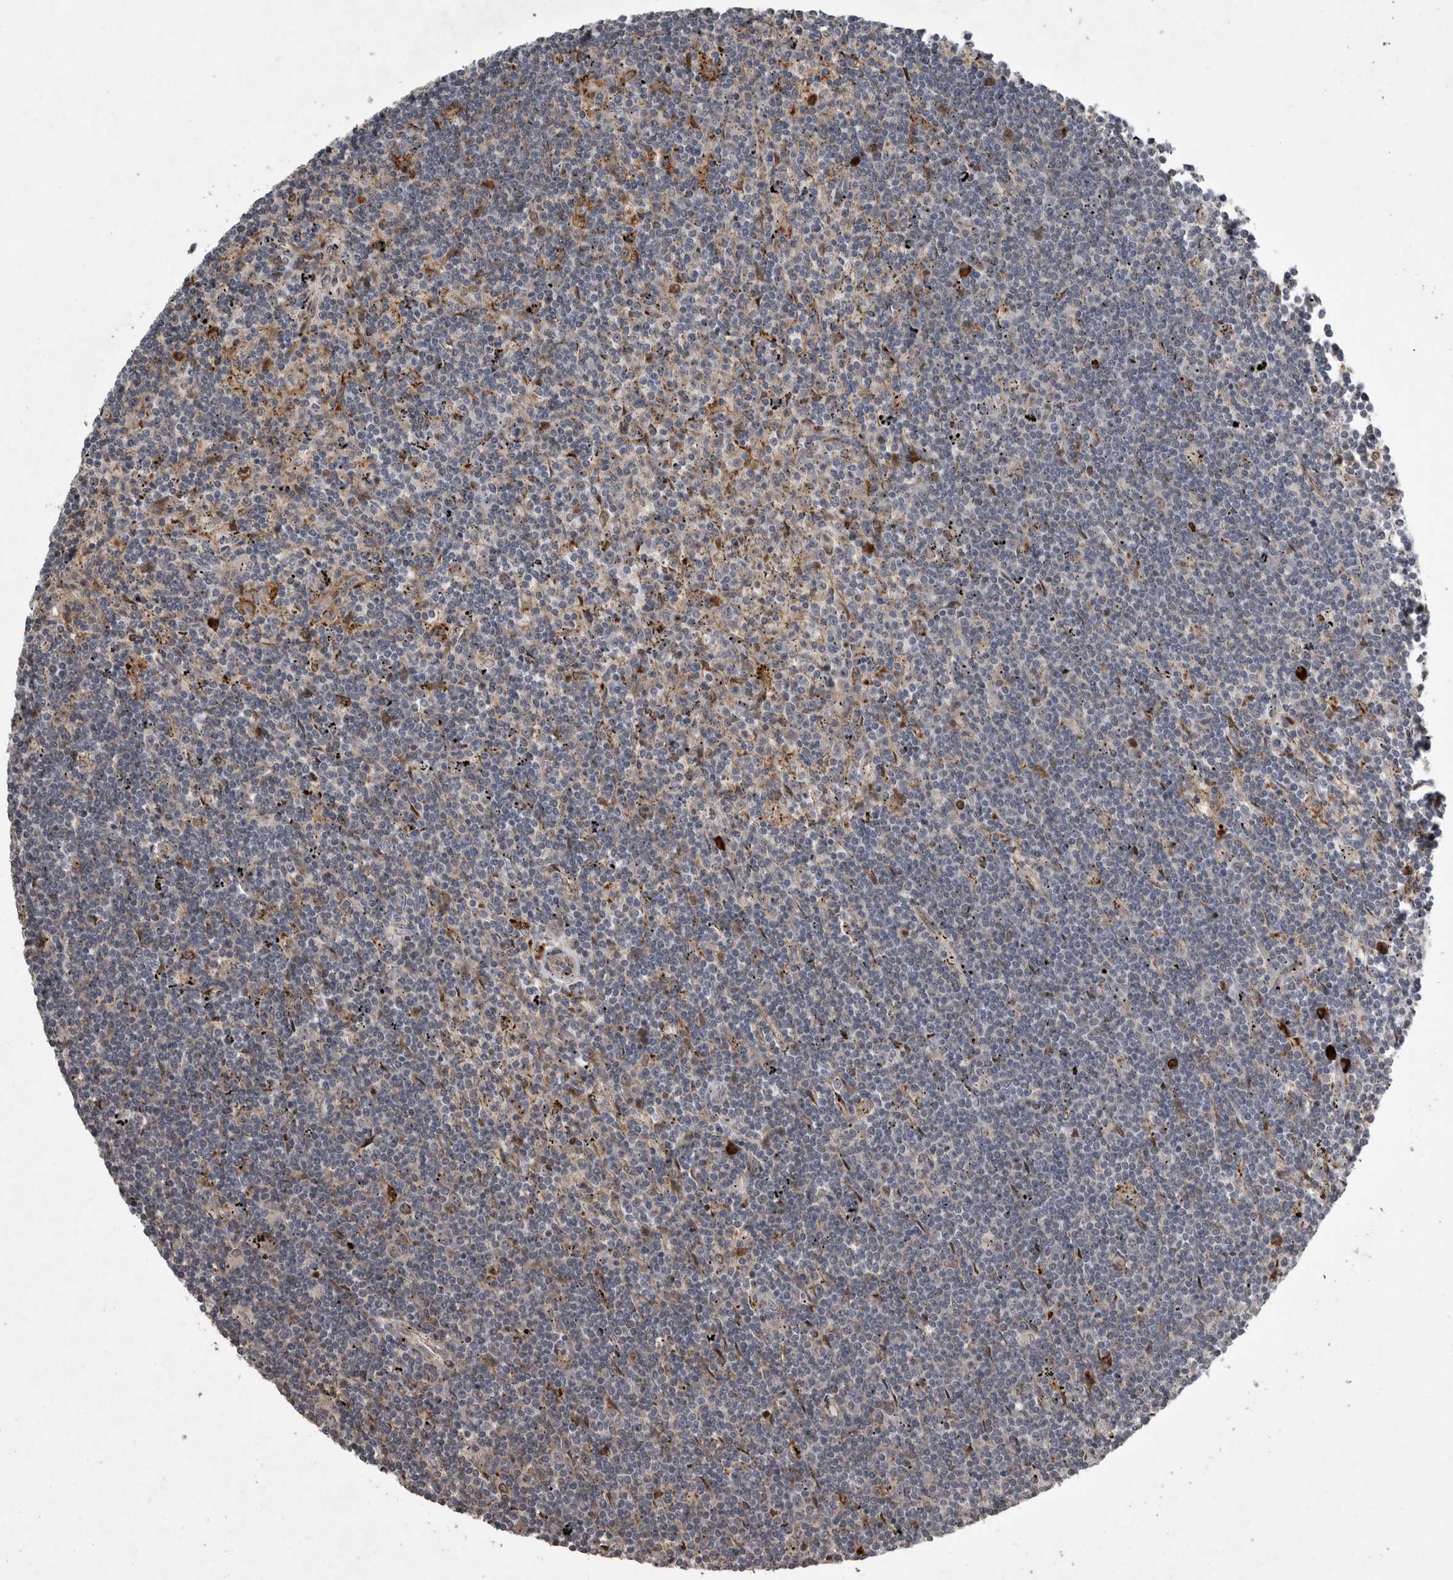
{"staining": {"intensity": "negative", "quantity": "none", "location": "none"}, "tissue": "lymphoma", "cell_type": "Tumor cells", "image_type": "cancer", "snomed": [{"axis": "morphology", "description": "Malignant lymphoma, non-Hodgkin's type, Low grade"}, {"axis": "topography", "description": "Spleen"}], "caption": "IHC of lymphoma reveals no expression in tumor cells. Nuclei are stained in blue.", "gene": "MPDZ", "patient": {"sex": "male", "age": 76}}